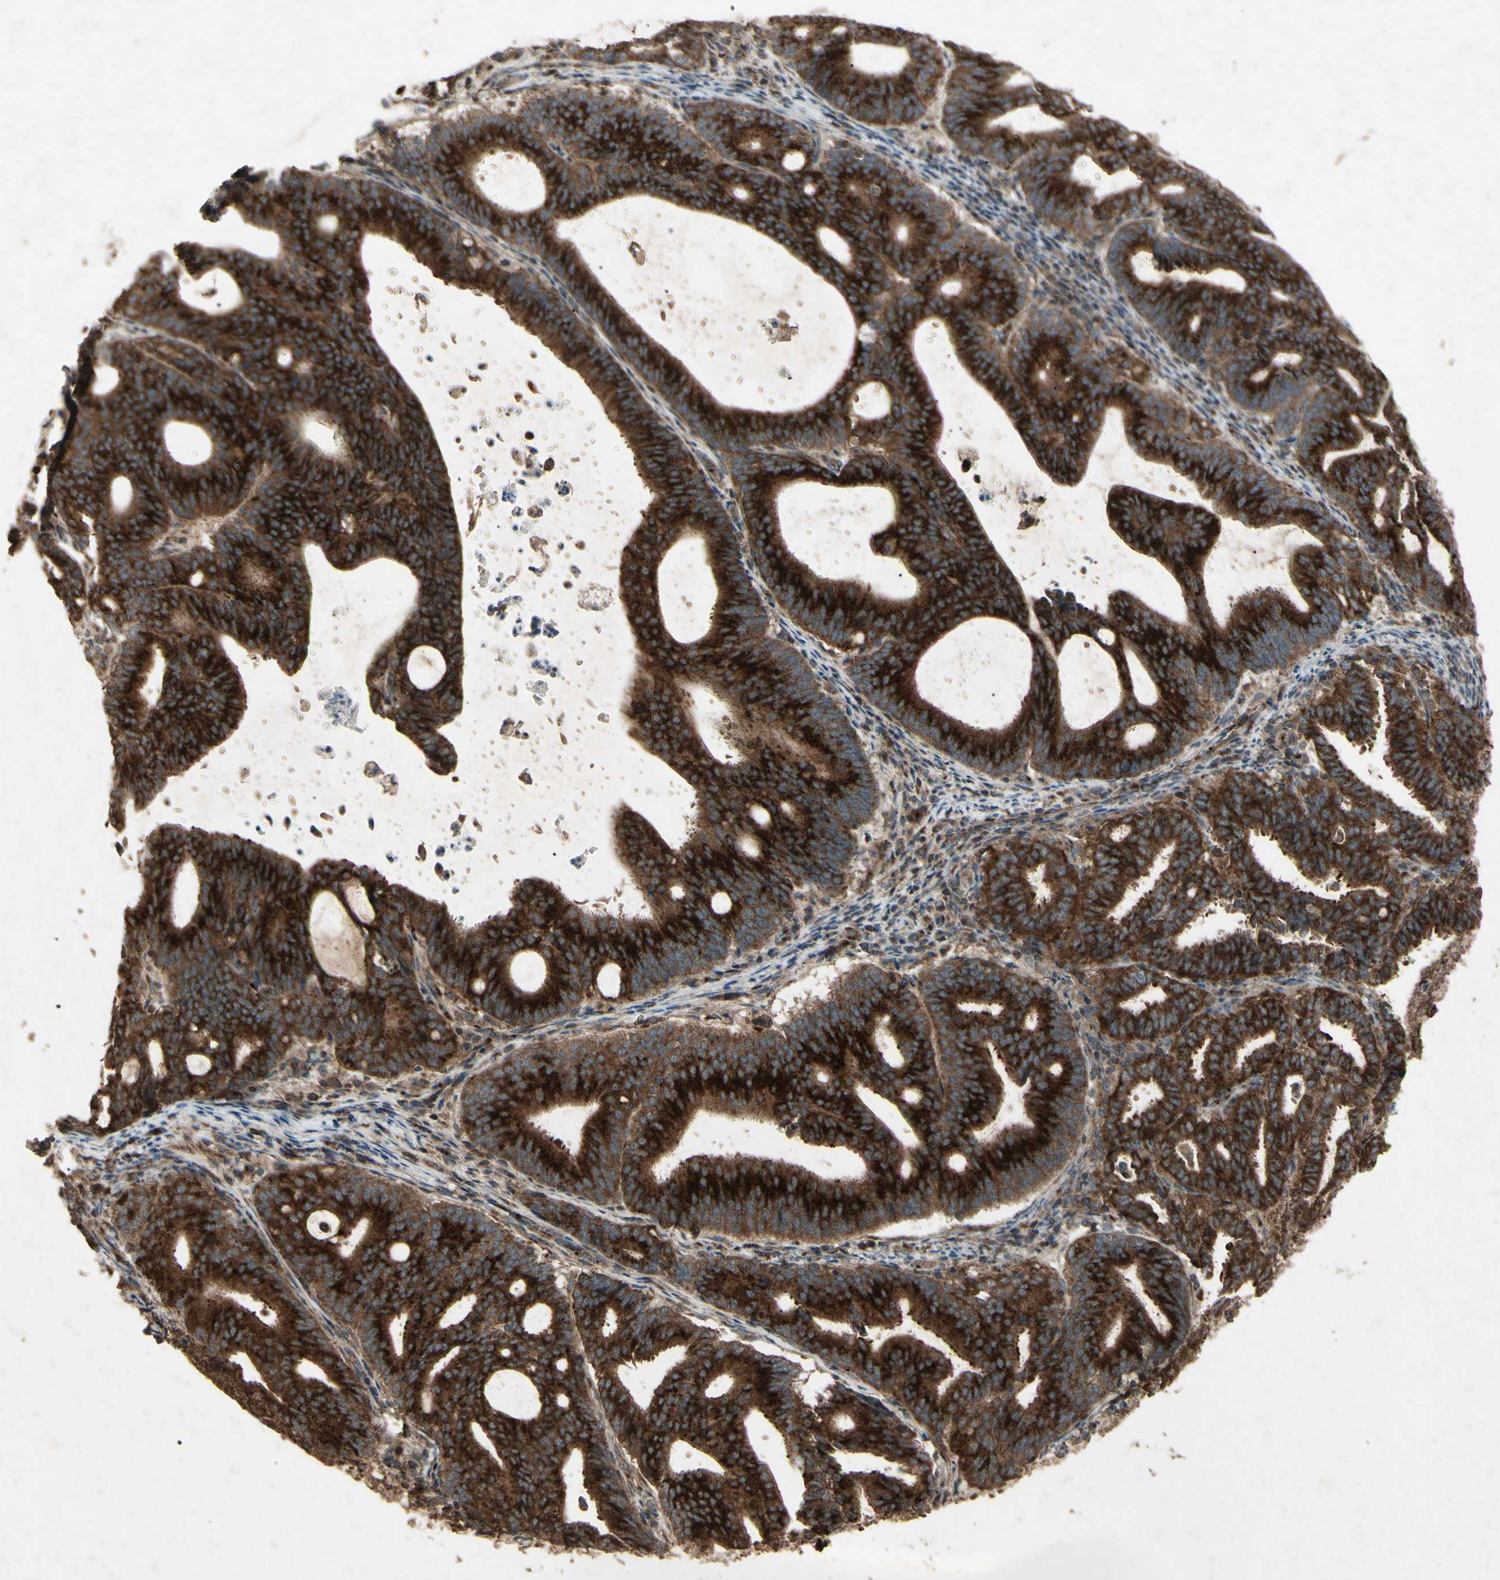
{"staining": {"intensity": "strong", "quantity": ">75%", "location": "cytoplasmic/membranous"}, "tissue": "endometrial cancer", "cell_type": "Tumor cells", "image_type": "cancer", "snomed": [{"axis": "morphology", "description": "Adenocarcinoma, NOS"}, {"axis": "topography", "description": "Uterus"}], "caption": "Immunohistochemistry (IHC) micrograph of adenocarcinoma (endometrial) stained for a protein (brown), which displays high levels of strong cytoplasmic/membranous positivity in about >75% of tumor cells.", "gene": "AP1G1", "patient": {"sex": "female", "age": 83}}